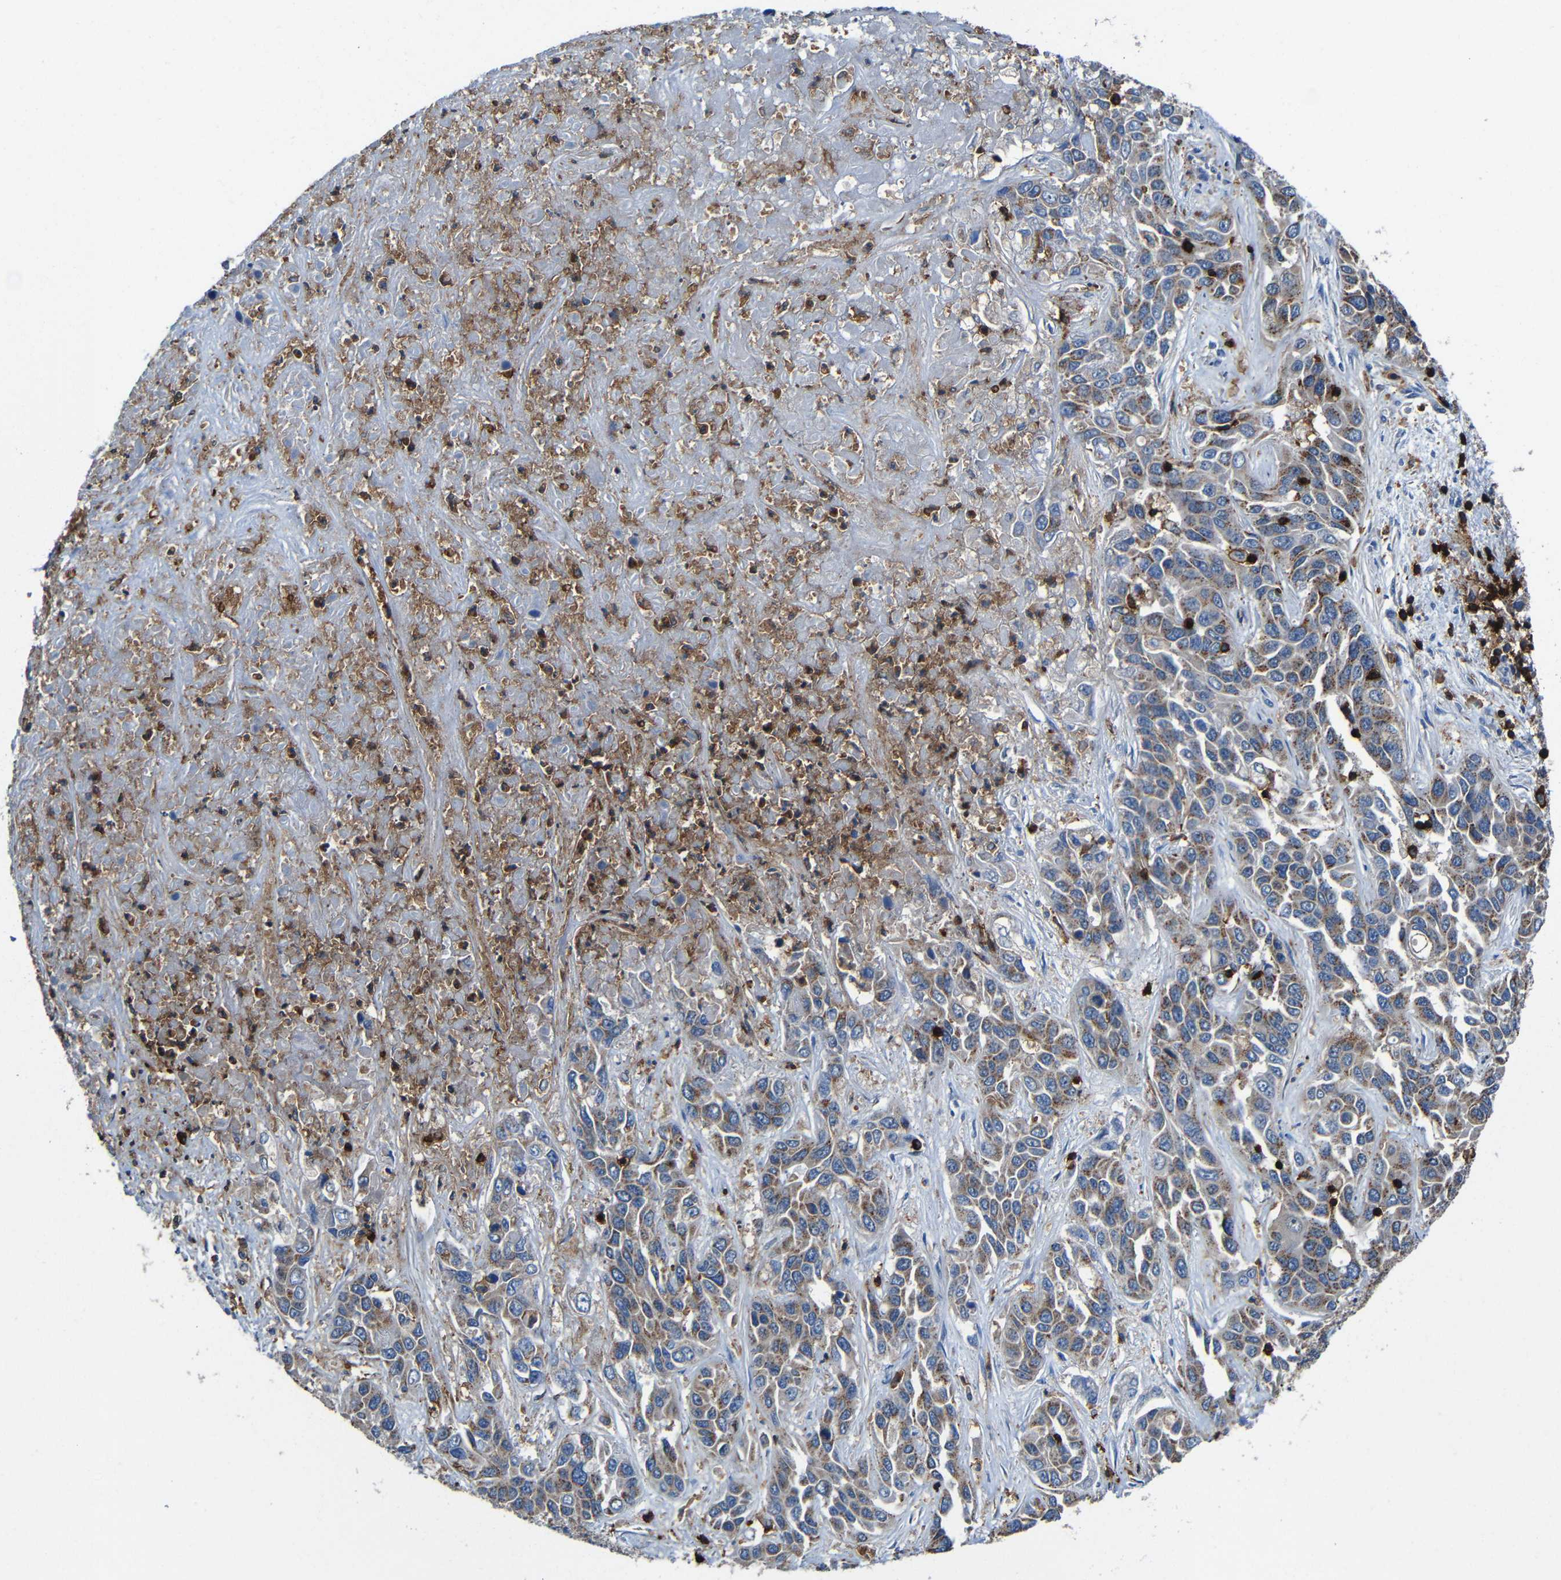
{"staining": {"intensity": "moderate", "quantity": ">75%", "location": "cytoplasmic/membranous"}, "tissue": "liver cancer", "cell_type": "Tumor cells", "image_type": "cancer", "snomed": [{"axis": "morphology", "description": "Cholangiocarcinoma"}, {"axis": "topography", "description": "Liver"}], "caption": "DAB immunohistochemical staining of human liver cancer (cholangiocarcinoma) demonstrates moderate cytoplasmic/membranous protein staining in approximately >75% of tumor cells.", "gene": "P2RY12", "patient": {"sex": "female", "age": 52}}